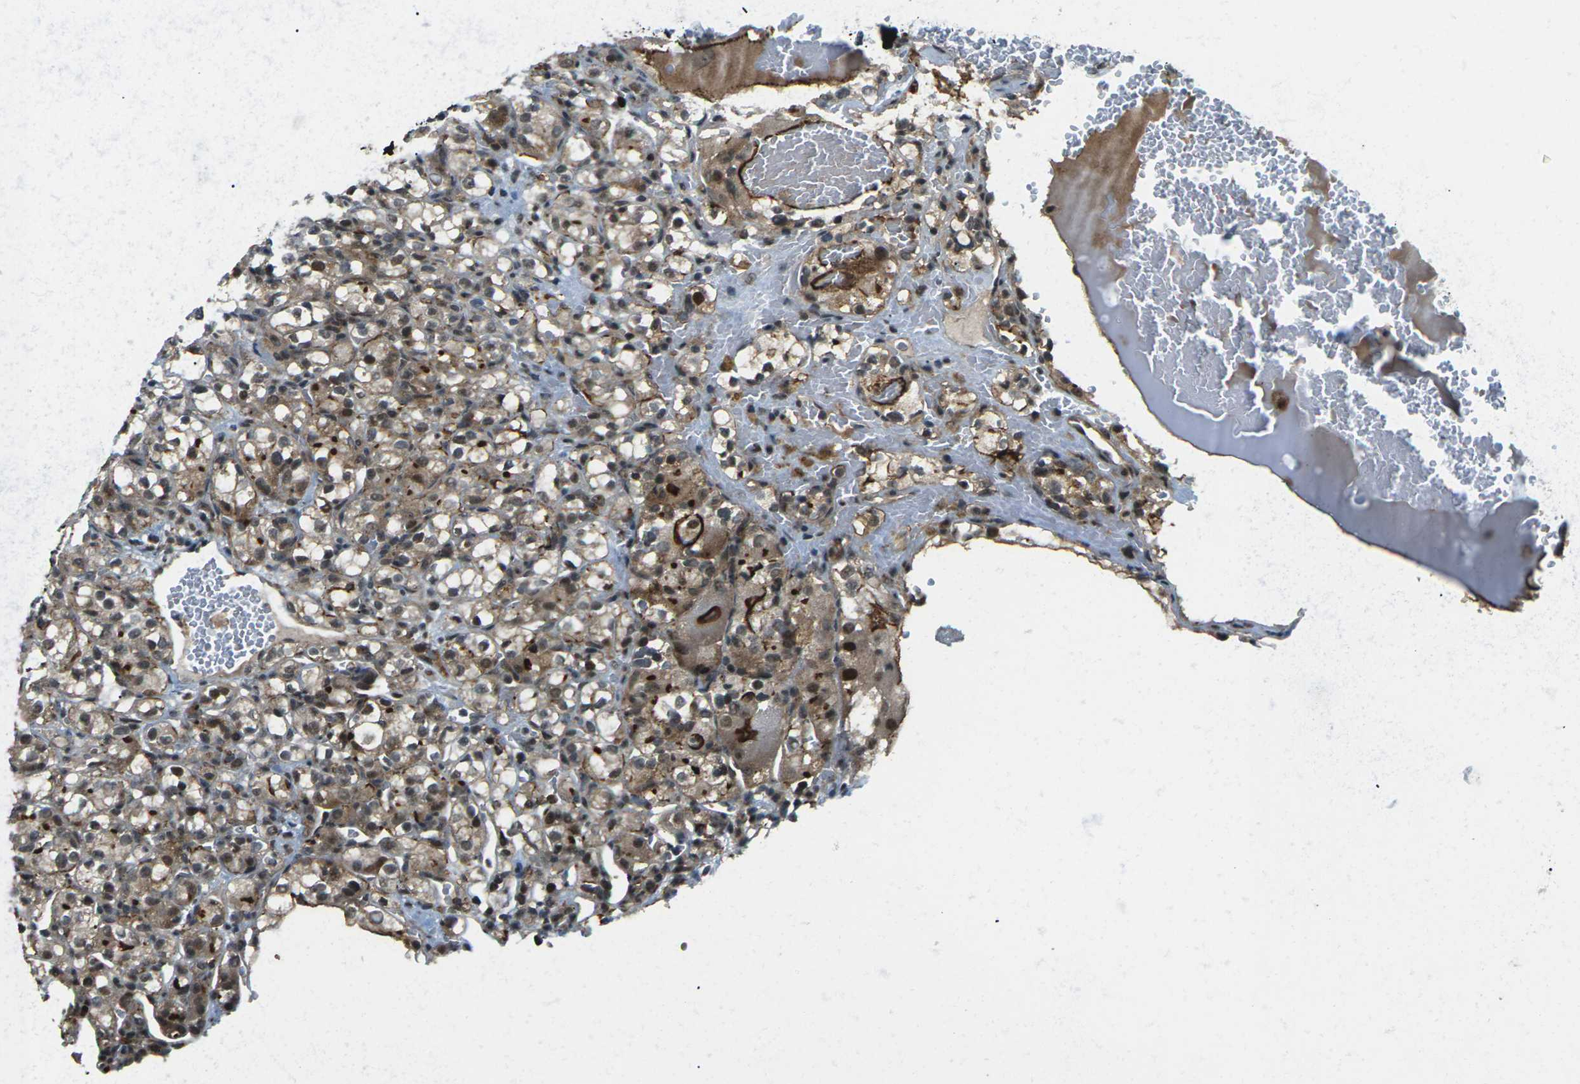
{"staining": {"intensity": "moderate", "quantity": ">75%", "location": "cytoplasmic/membranous,nuclear"}, "tissue": "renal cancer", "cell_type": "Tumor cells", "image_type": "cancer", "snomed": [{"axis": "morphology", "description": "Normal tissue, NOS"}, {"axis": "morphology", "description": "Adenocarcinoma, NOS"}, {"axis": "topography", "description": "Kidney"}], "caption": "Moderate cytoplasmic/membranous and nuclear staining for a protein is present in approximately >75% of tumor cells of renal adenocarcinoma using immunohistochemistry (IHC).", "gene": "UBE2S", "patient": {"sex": "male", "age": 61}}